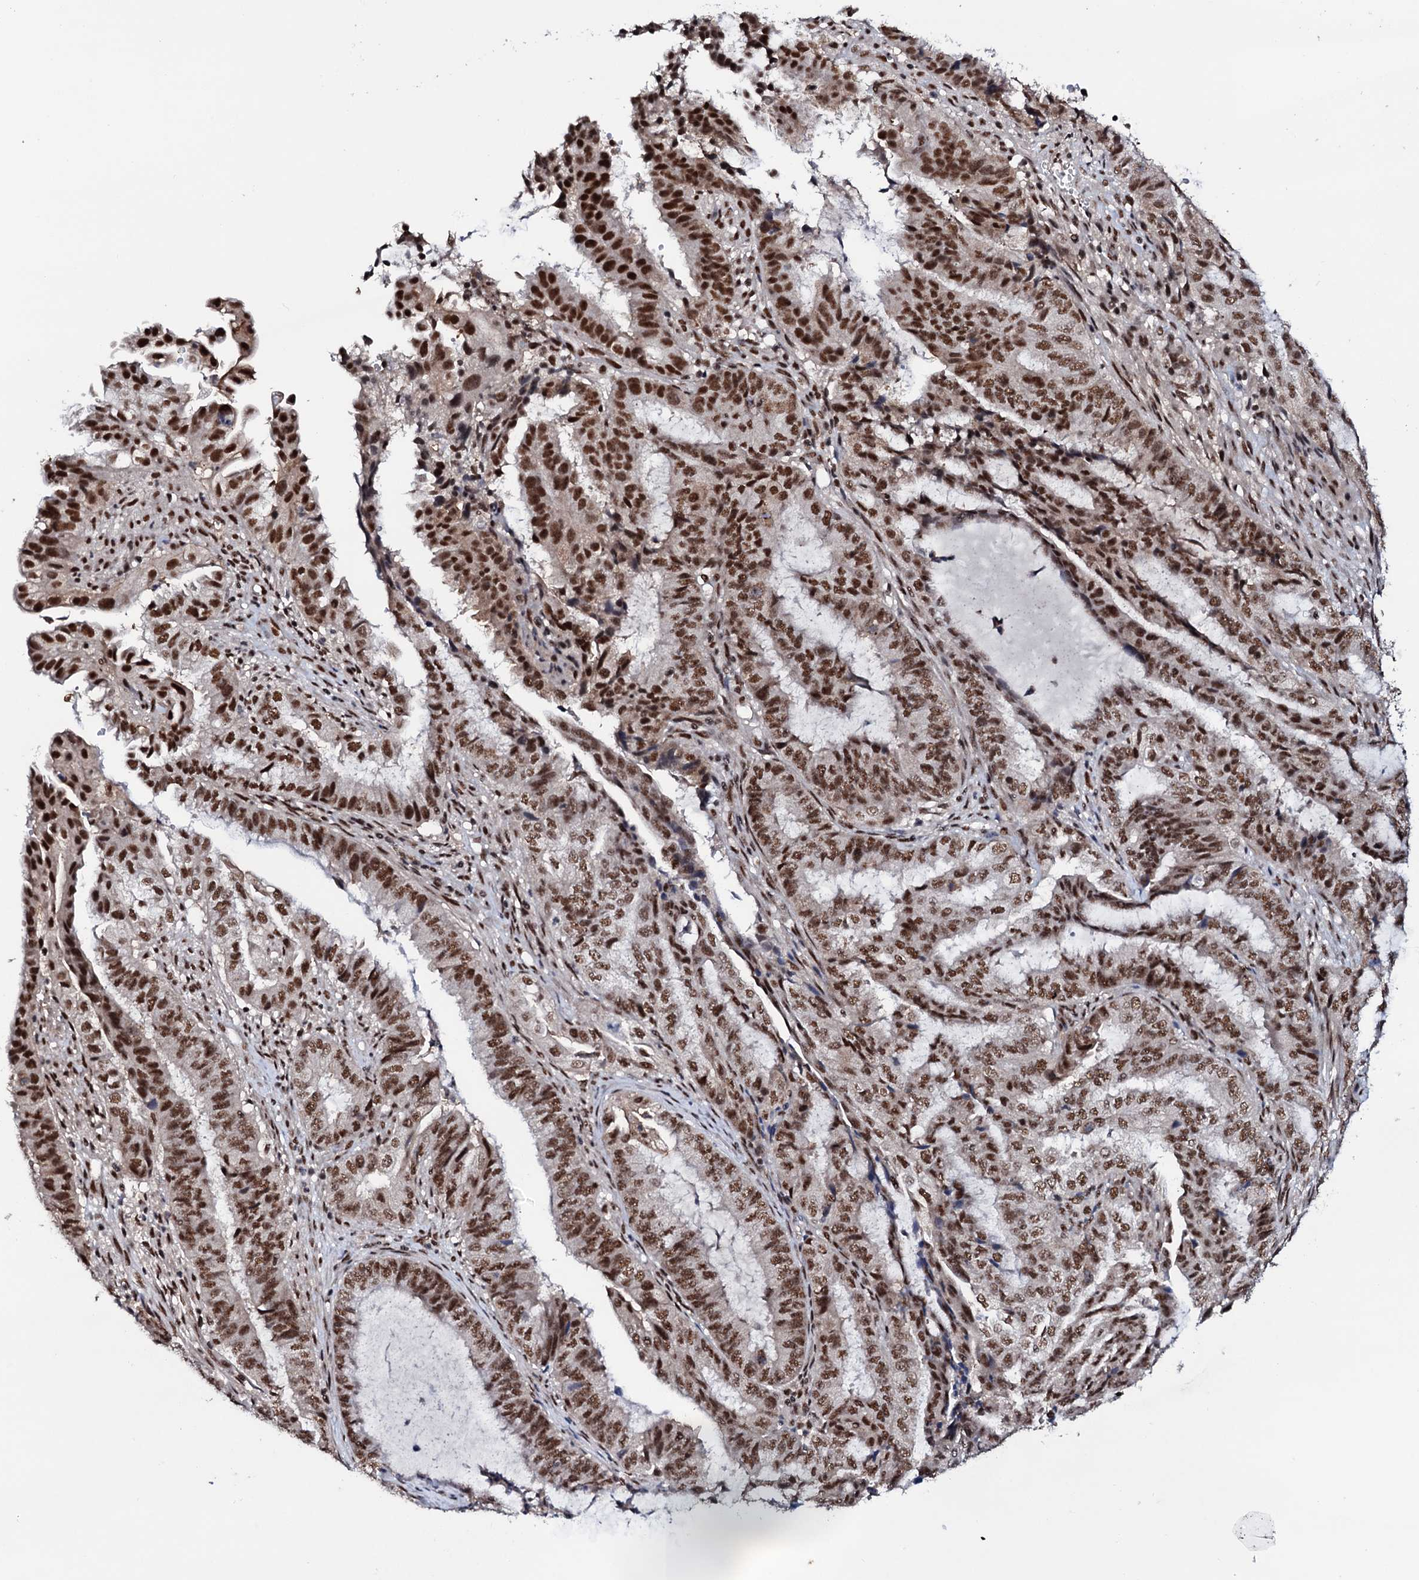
{"staining": {"intensity": "moderate", "quantity": ">75%", "location": "nuclear"}, "tissue": "endometrial cancer", "cell_type": "Tumor cells", "image_type": "cancer", "snomed": [{"axis": "morphology", "description": "Adenocarcinoma, NOS"}, {"axis": "topography", "description": "Endometrium"}], "caption": "Endometrial cancer (adenocarcinoma) stained with IHC reveals moderate nuclear expression in approximately >75% of tumor cells.", "gene": "PRPF18", "patient": {"sex": "female", "age": 51}}